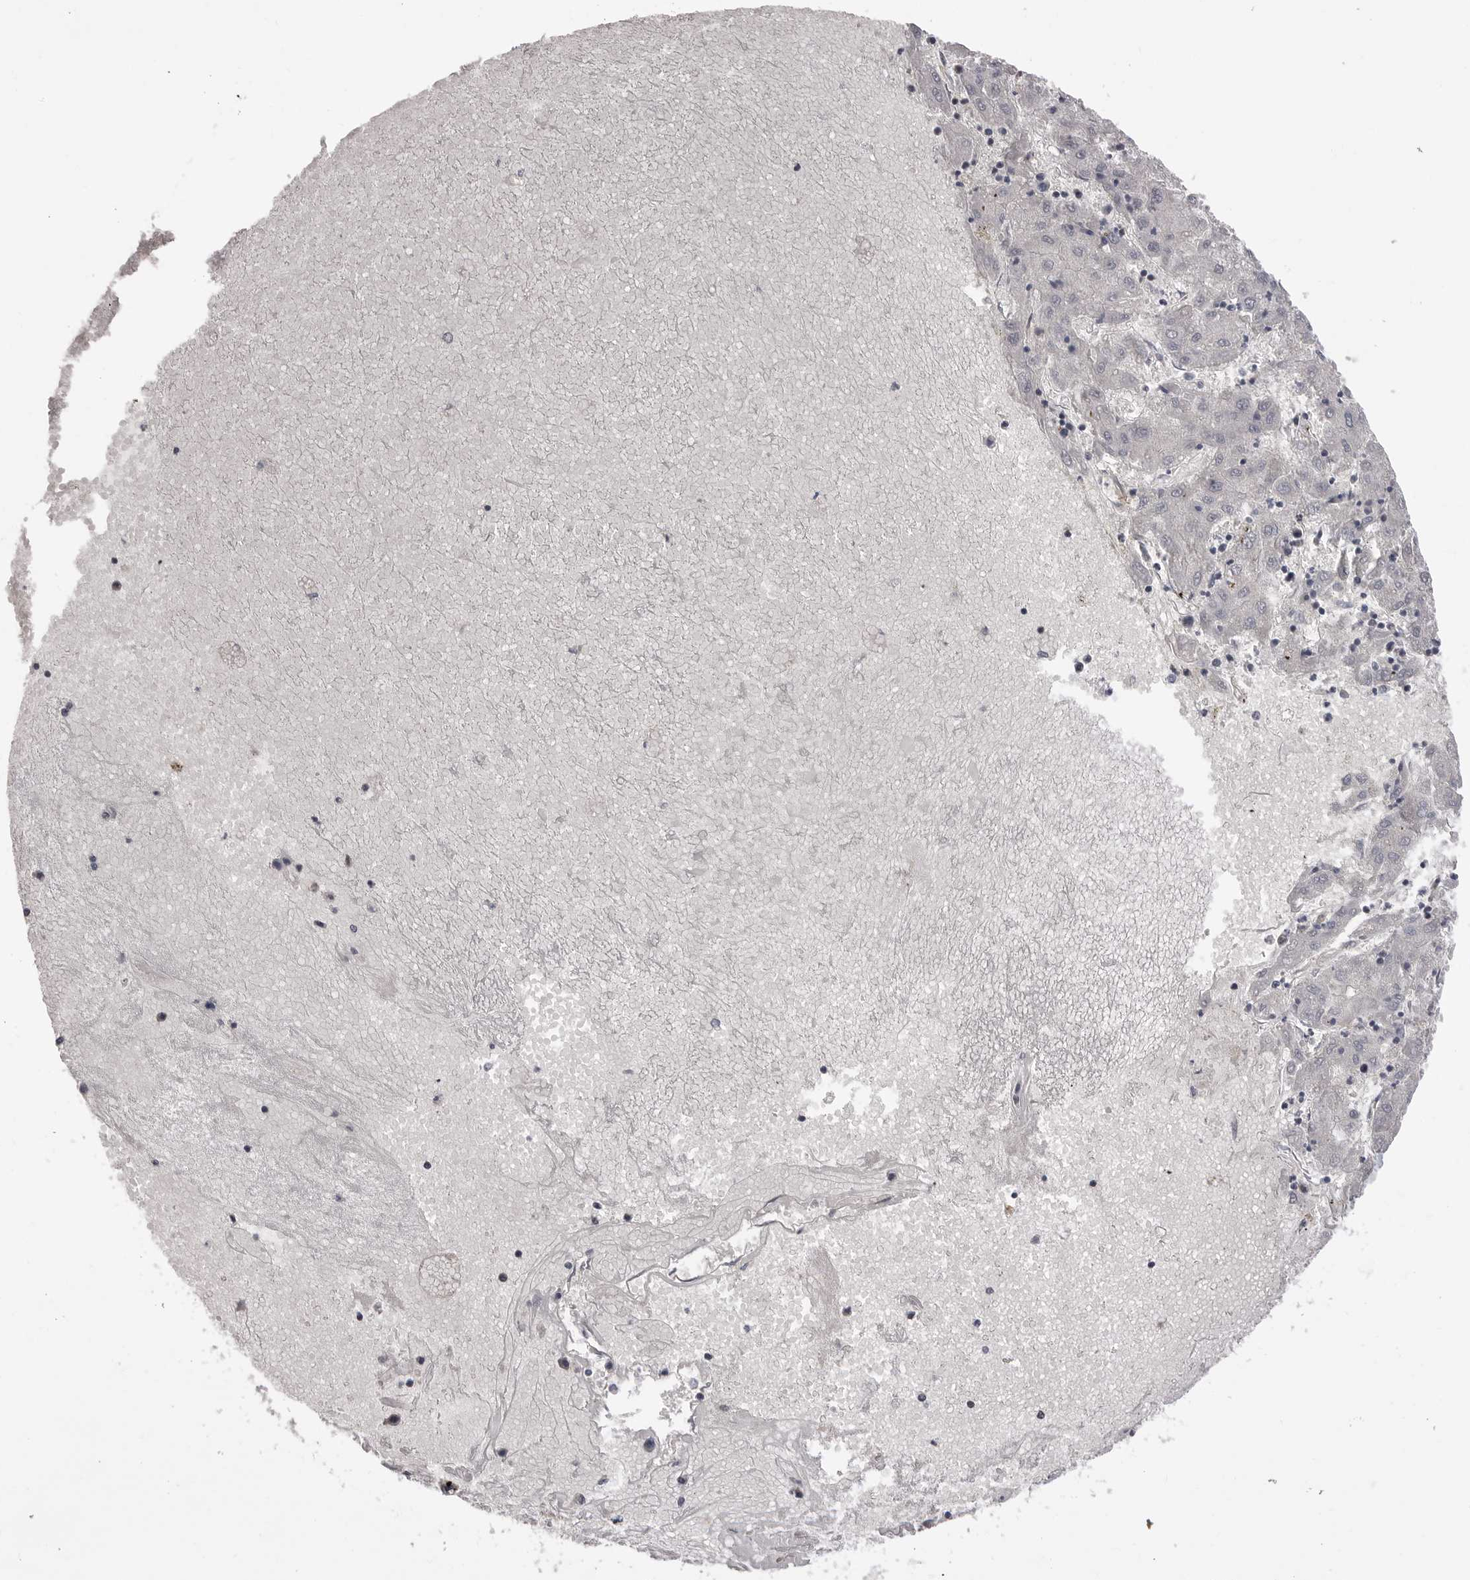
{"staining": {"intensity": "negative", "quantity": "none", "location": "none"}, "tissue": "liver cancer", "cell_type": "Tumor cells", "image_type": "cancer", "snomed": [{"axis": "morphology", "description": "Carcinoma, Hepatocellular, NOS"}, {"axis": "topography", "description": "Liver"}], "caption": "The image demonstrates no significant expression in tumor cells of liver cancer (hepatocellular carcinoma). (Brightfield microscopy of DAB immunohistochemistry (IHC) at high magnification).", "gene": "PPP1R8", "patient": {"sex": "male", "age": 72}}